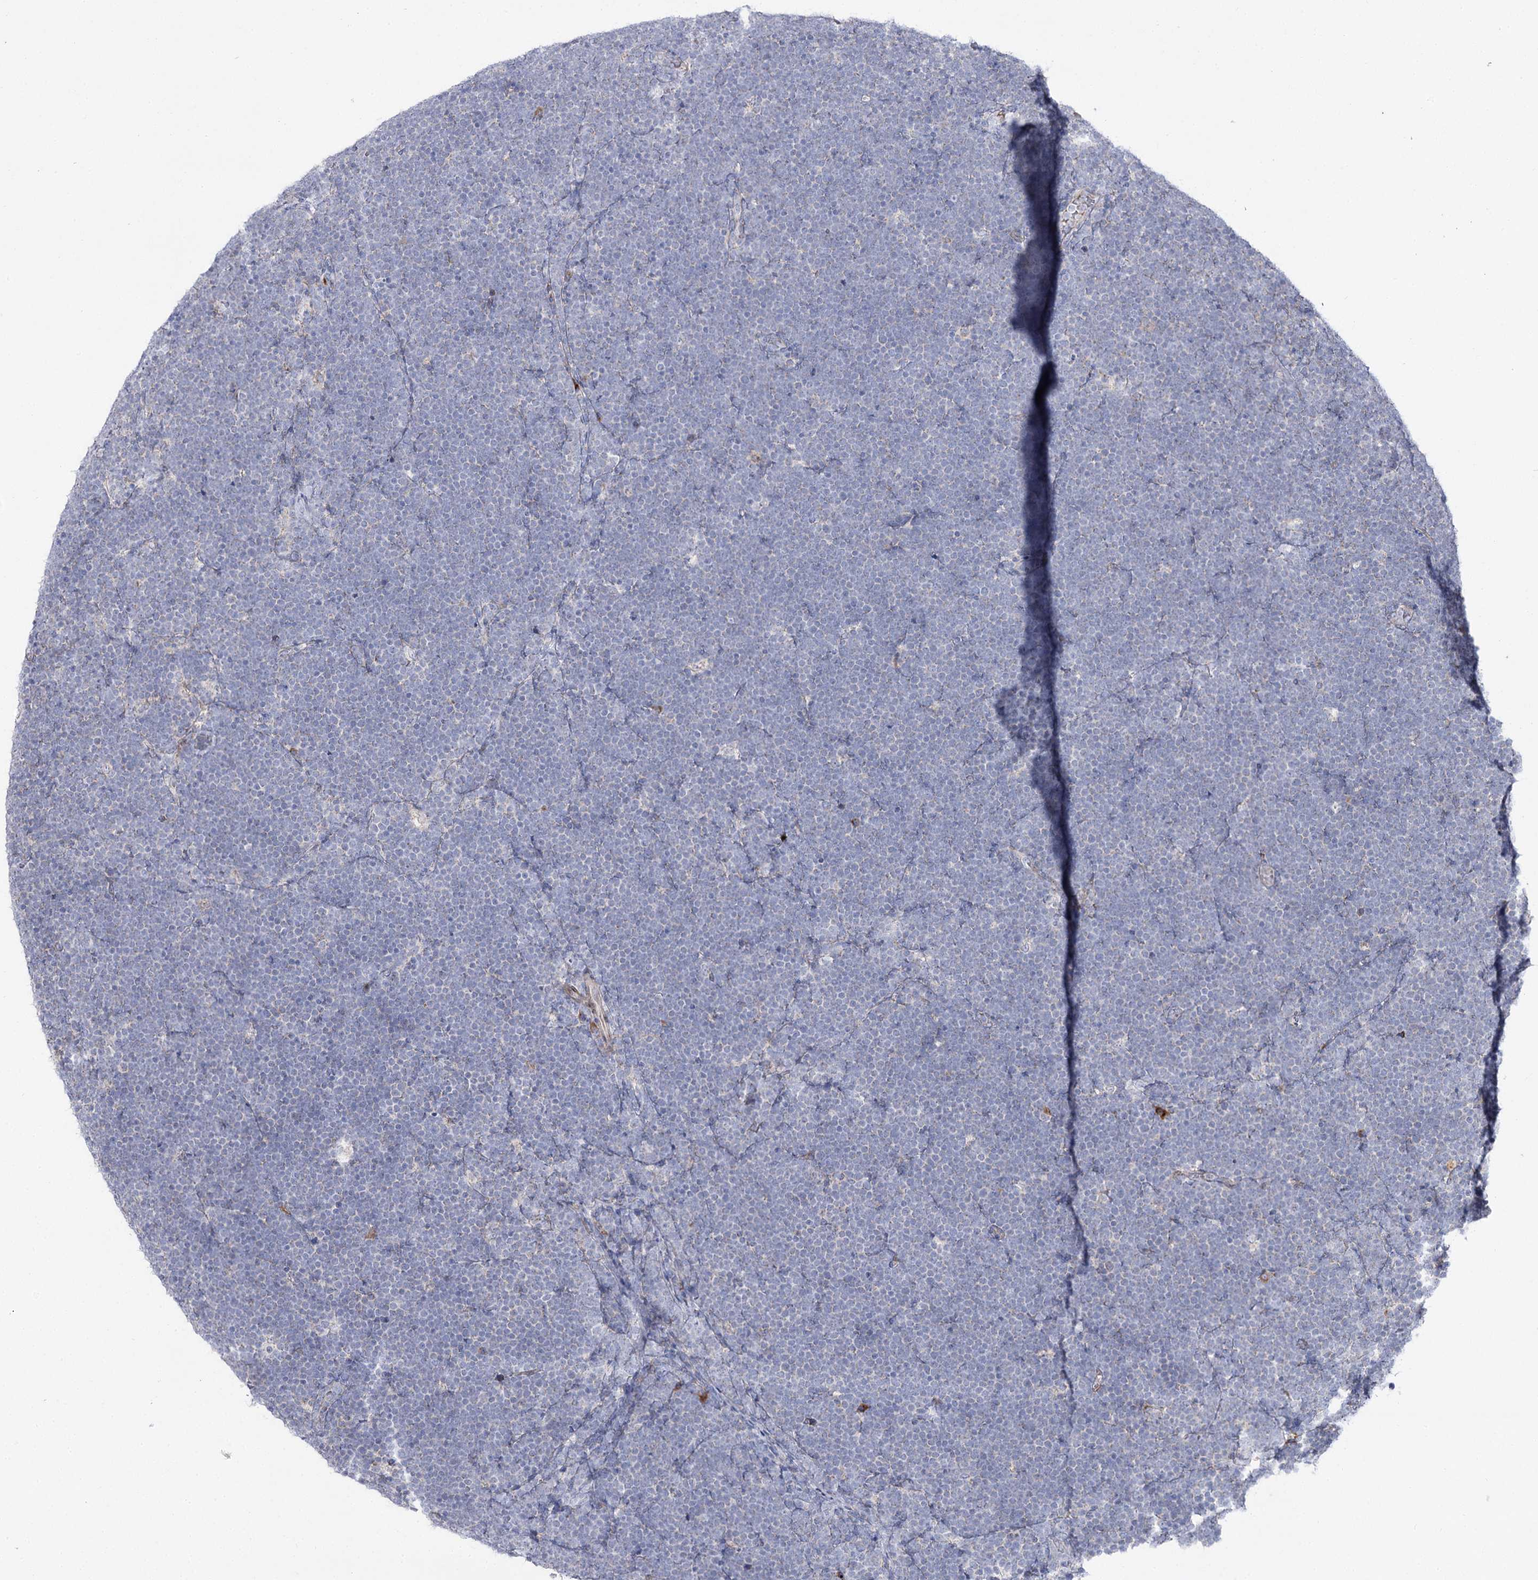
{"staining": {"intensity": "negative", "quantity": "none", "location": "none"}, "tissue": "lymphoma", "cell_type": "Tumor cells", "image_type": "cancer", "snomed": [{"axis": "morphology", "description": "Malignant lymphoma, non-Hodgkin's type, High grade"}, {"axis": "topography", "description": "Lymph node"}], "caption": "Protein analysis of lymphoma shows no significant positivity in tumor cells. (DAB (3,3'-diaminobenzidine) immunohistochemistry visualized using brightfield microscopy, high magnification).", "gene": "C11orf80", "patient": {"sex": "male", "age": 13}}